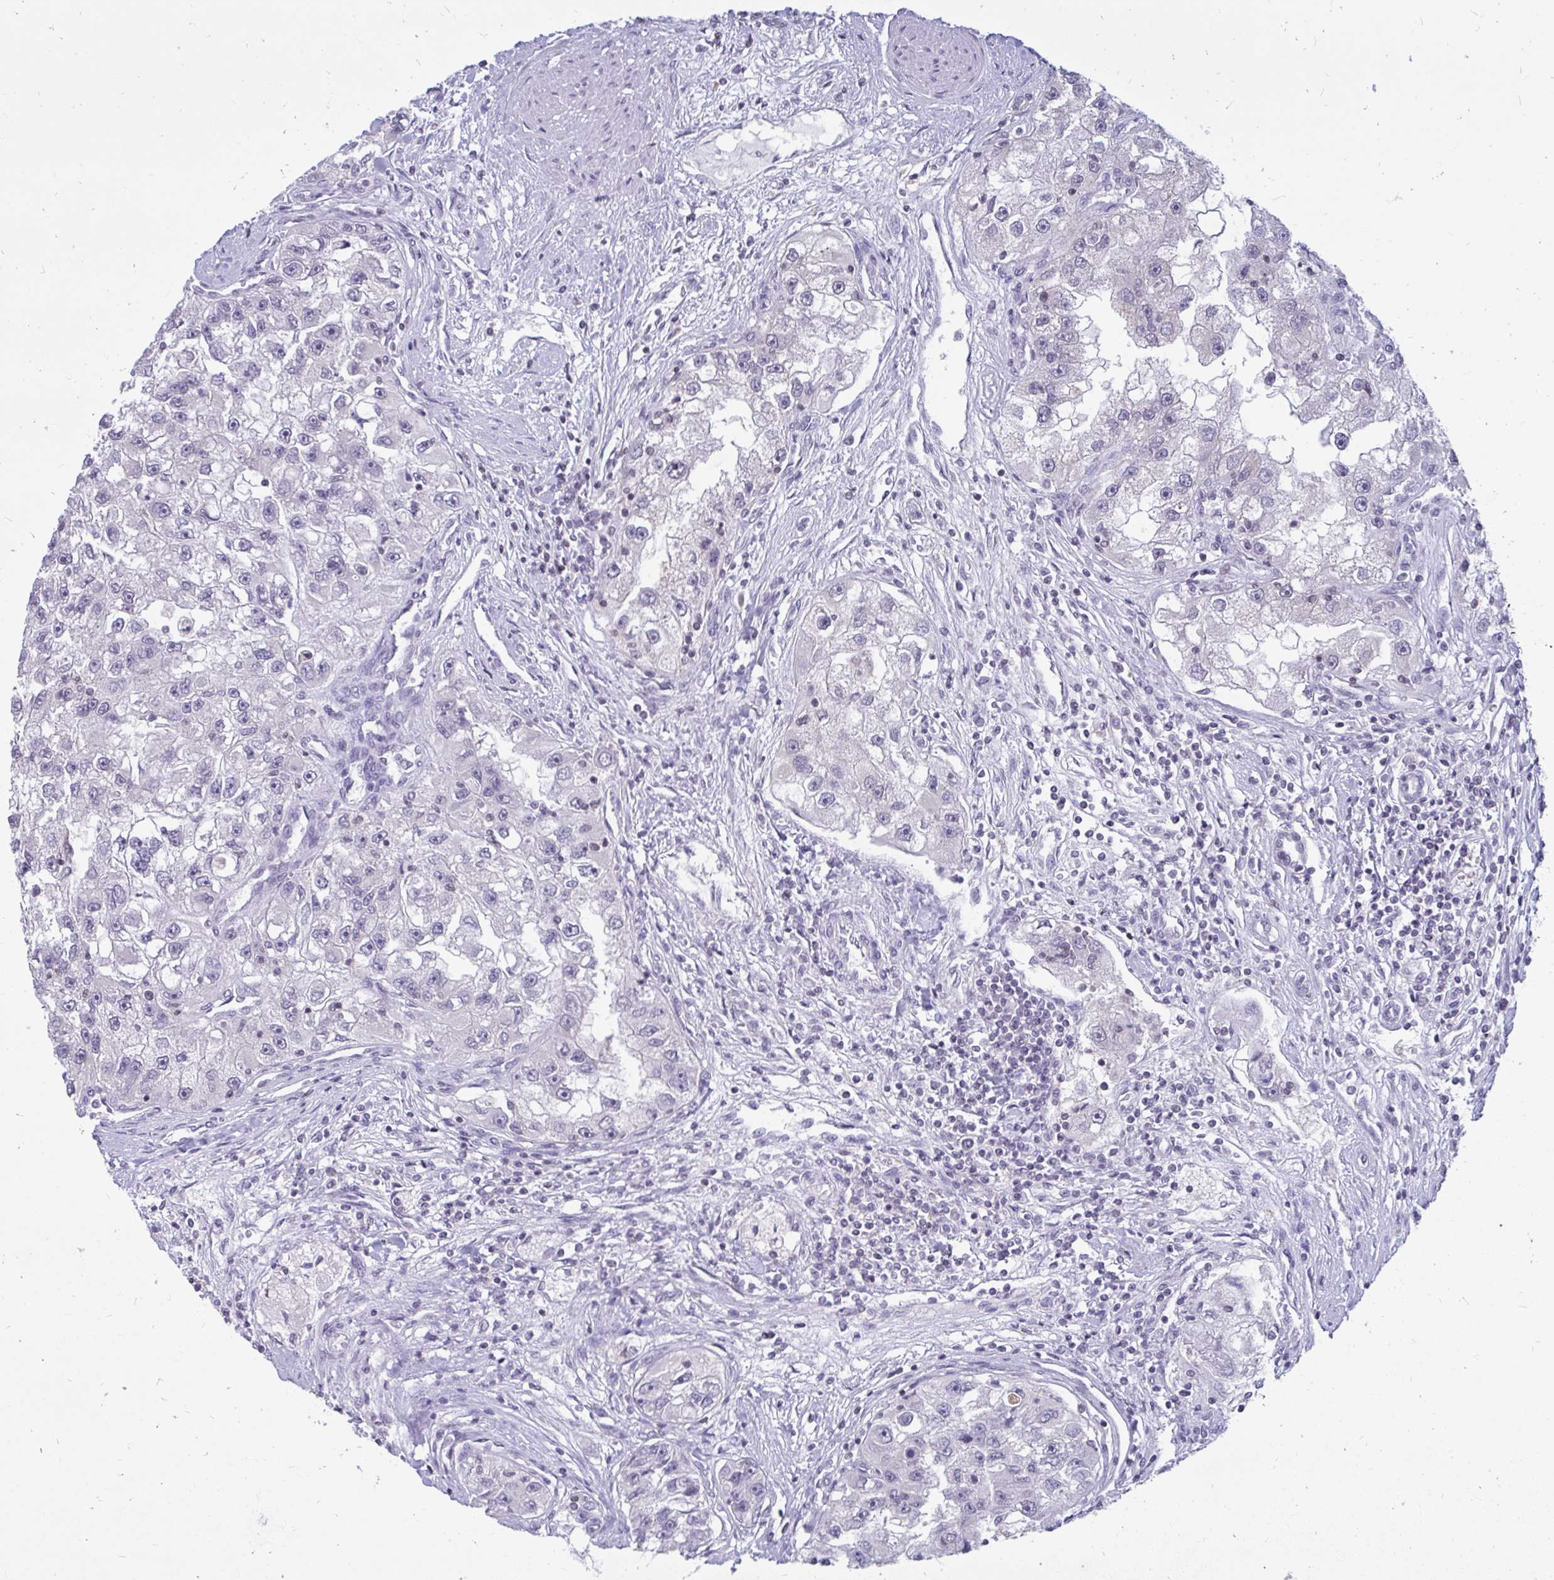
{"staining": {"intensity": "negative", "quantity": "none", "location": "none"}, "tissue": "renal cancer", "cell_type": "Tumor cells", "image_type": "cancer", "snomed": [{"axis": "morphology", "description": "Adenocarcinoma, NOS"}, {"axis": "topography", "description": "Kidney"}], "caption": "Tumor cells show no significant expression in renal adenocarcinoma. The staining was performed using DAB (3,3'-diaminobenzidine) to visualize the protein expression in brown, while the nuclei were stained in blue with hematoxylin (Magnification: 20x).", "gene": "ARPP19", "patient": {"sex": "male", "age": 63}}